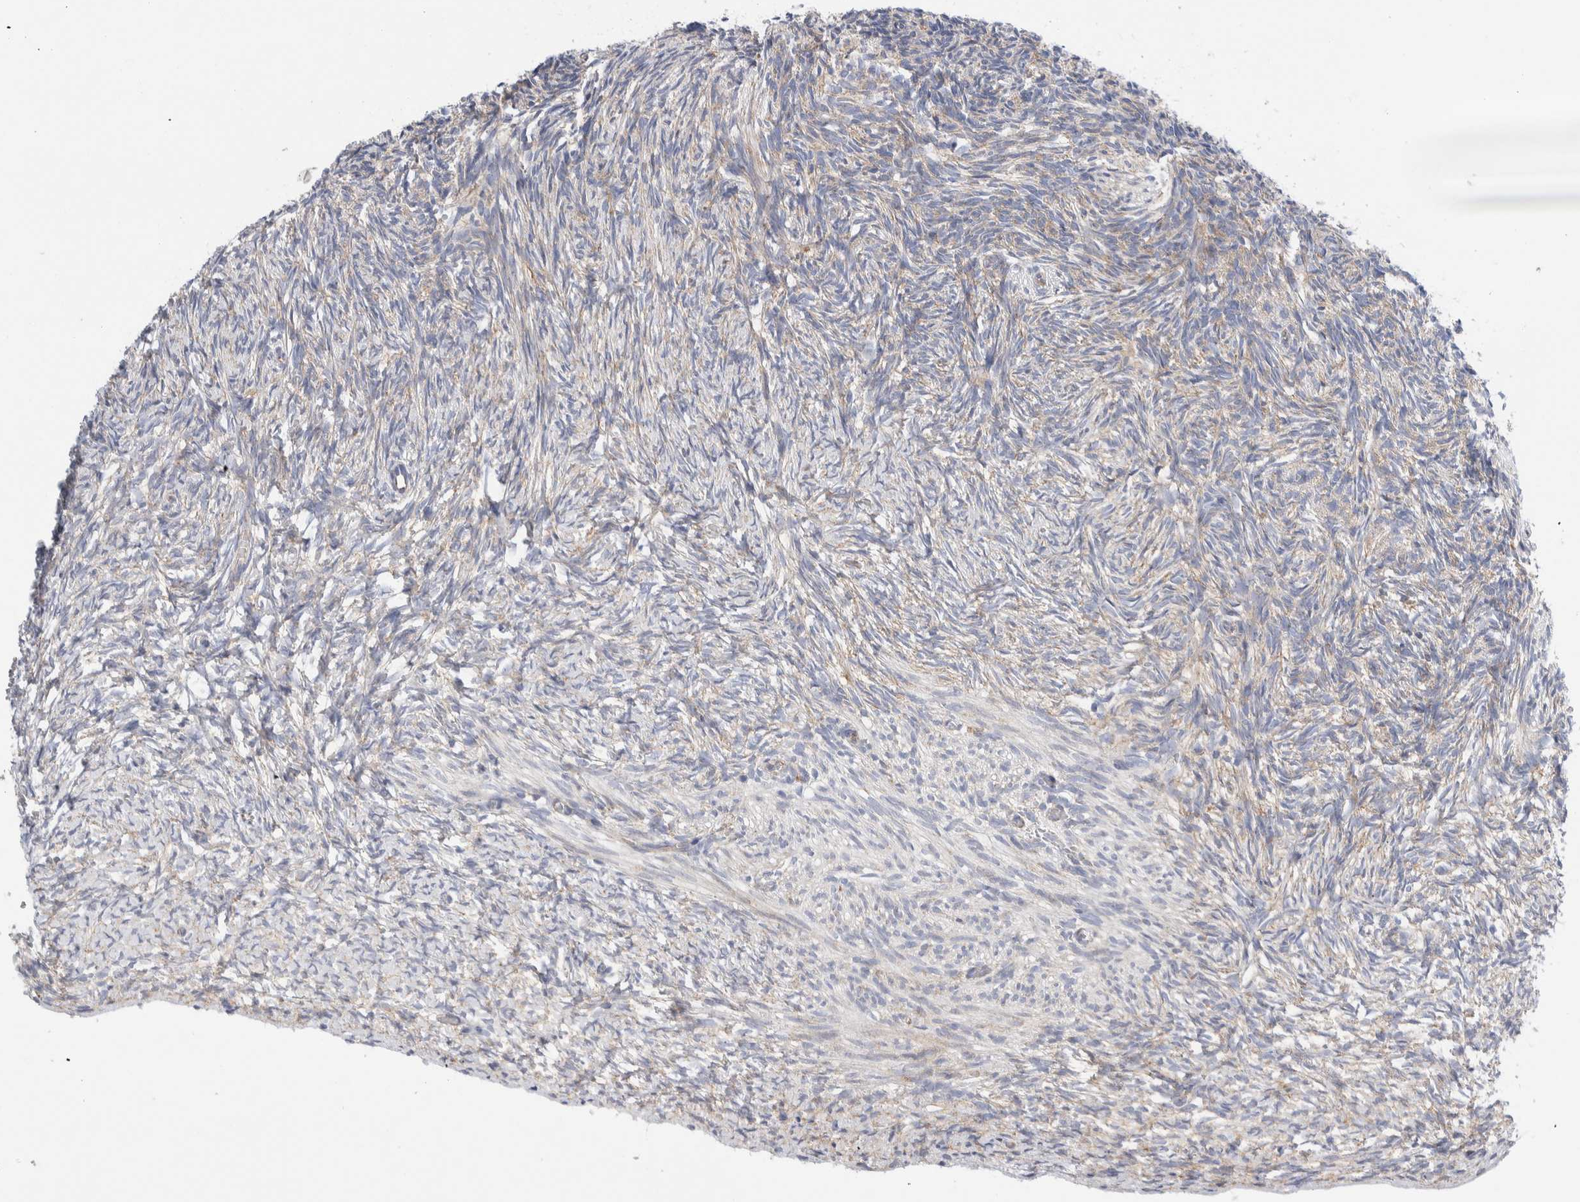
{"staining": {"intensity": "weak", "quantity": "<25%", "location": "cytoplasmic/membranous"}, "tissue": "ovary", "cell_type": "Ovarian stroma cells", "image_type": "normal", "snomed": [{"axis": "morphology", "description": "Normal tissue, NOS"}, {"axis": "topography", "description": "Ovary"}], "caption": "Ovarian stroma cells show no significant staining in normal ovary.", "gene": "RACK1", "patient": {"sex": "female", "age": 34}}